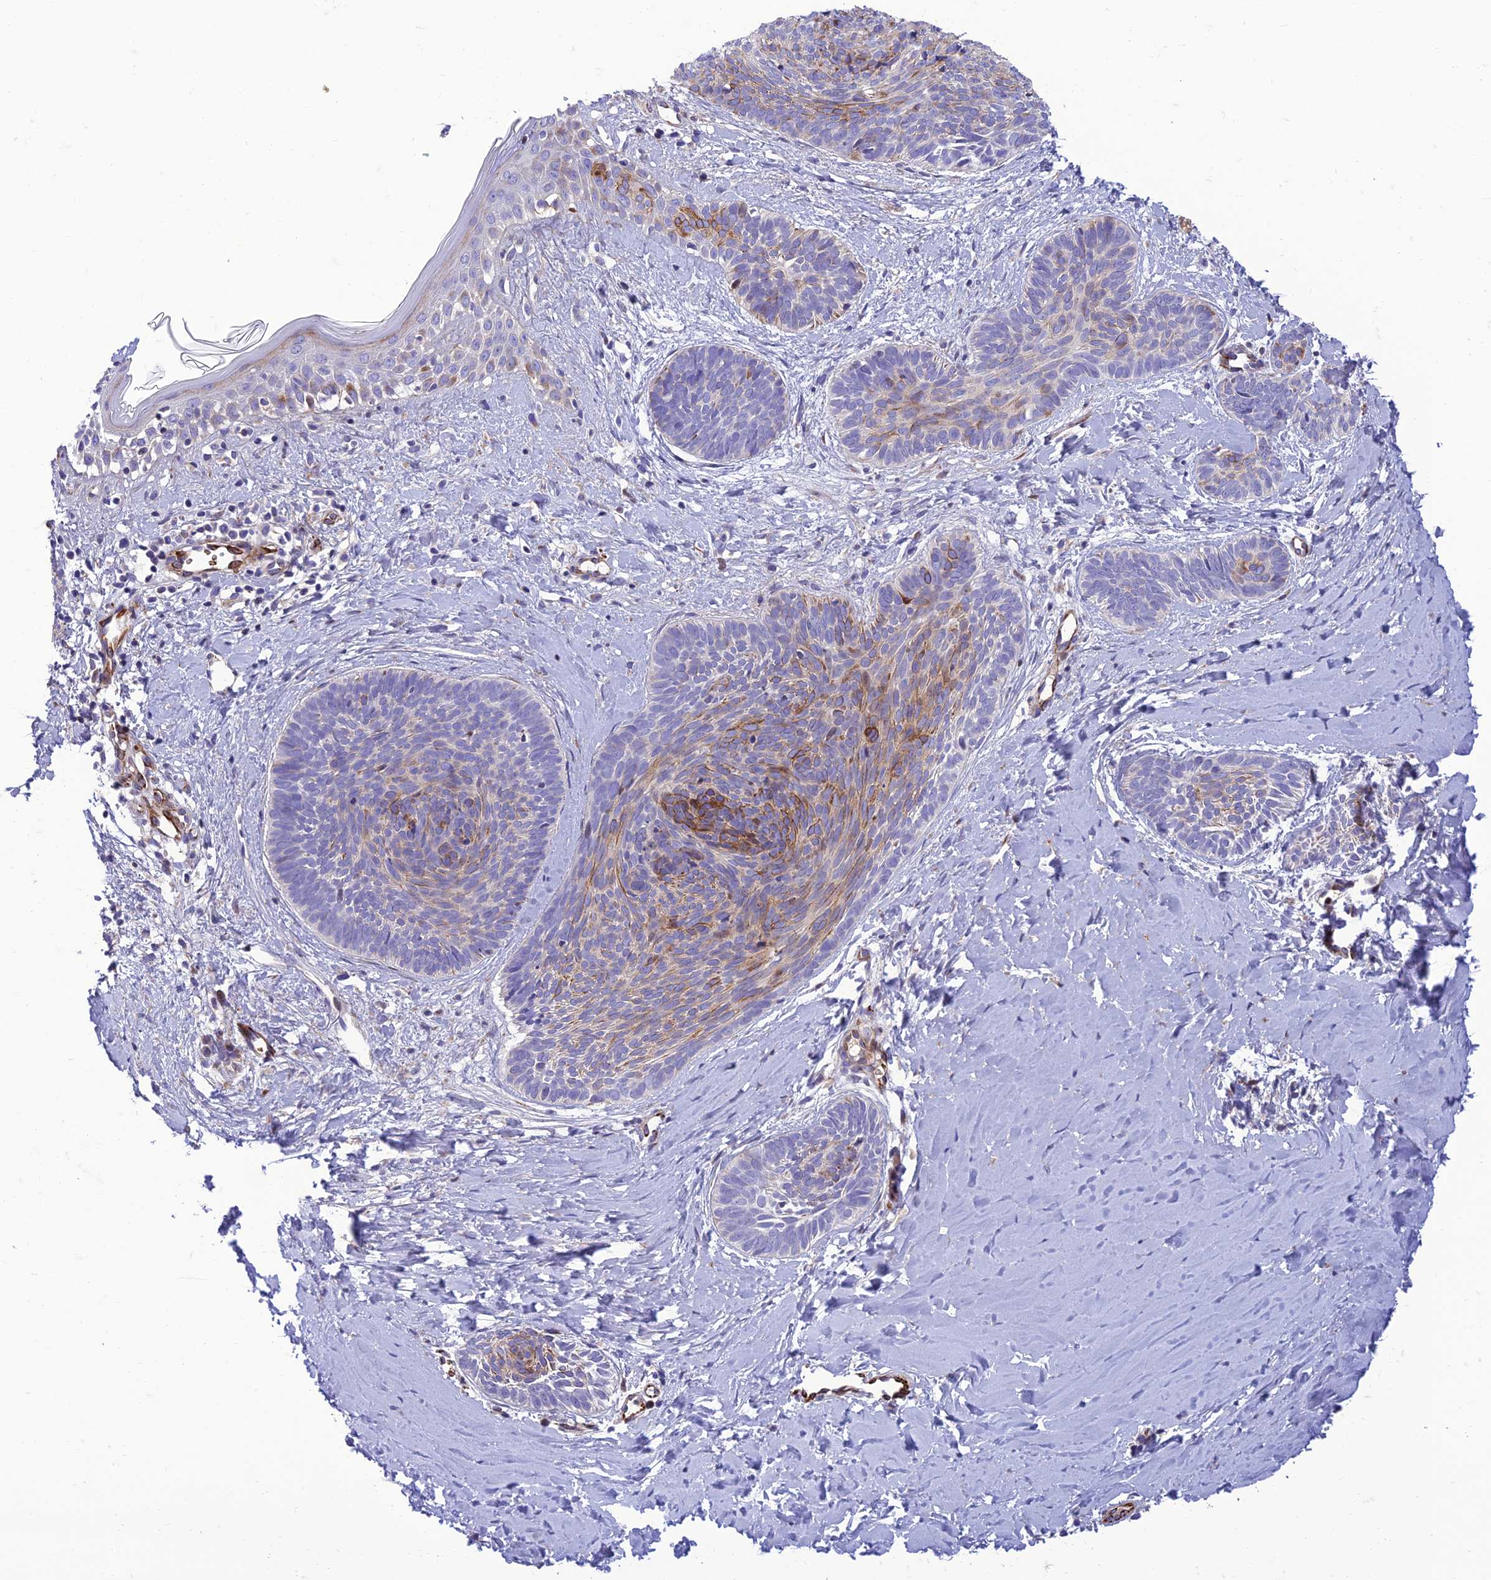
{"staining": {"intensity": "negative", "quantity": "none", "location": "none"}, "tissue": "skin cancer", "cell_type": "Tumor cells", "image_type": "cancer", "snomed": [{"axis": "morphology", "description": "Basal cell carcinoma"}, {"axis": "topography", "description": "Skin"}], "caption": "The immunohistochemistry (IHC) micrograph has no significant staining in tumor cells of skin basal cell carcinoma tissue. Brightfield microscopy of immunohistochemistry stained with DAB (3,3'-diaminobenzidine) (brown) and hematoxylin (blue), captured at high magnification.", "gene": "SEL1L3", "patient": {"sex": "female", "age": 81}}